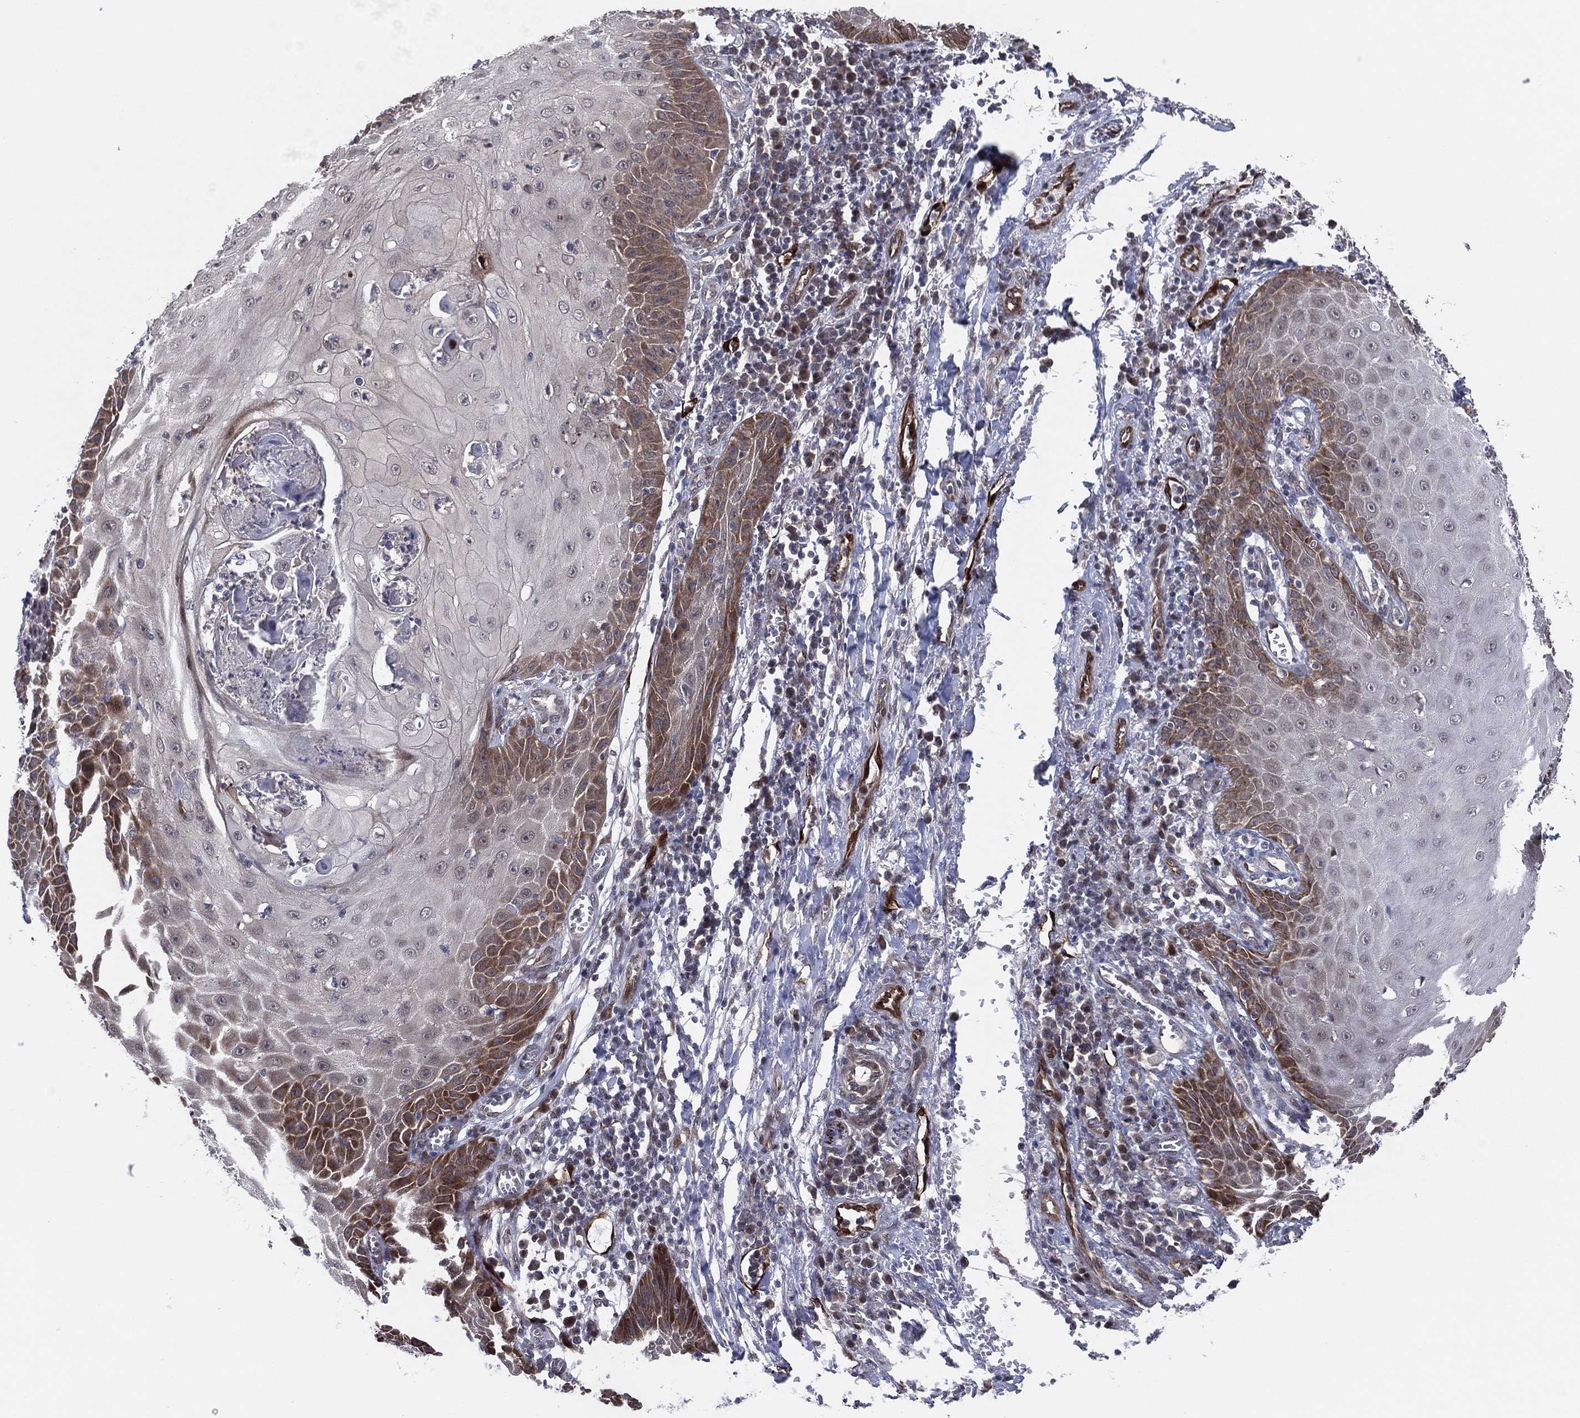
{"staining": {"intensity": "moderate", "quantity": "25%-75%", "location": "cytoplasmic/membranous"}, "tissue": "skin cancer", "cell_type": "Tumor cells", "image_type": "cancer", "snomed": [{"axis": "morphology", "description": "Squamous cell carcinoma, NOS"}, {"axis": "topography", "description": "Skin"}], "caption": "Squamous cell carcinoma (skin) stained with a protein marker reveals moderate staining in tumor cells.", "gene": "SNCG", "patient": {"sex": "male", "age": 70}}